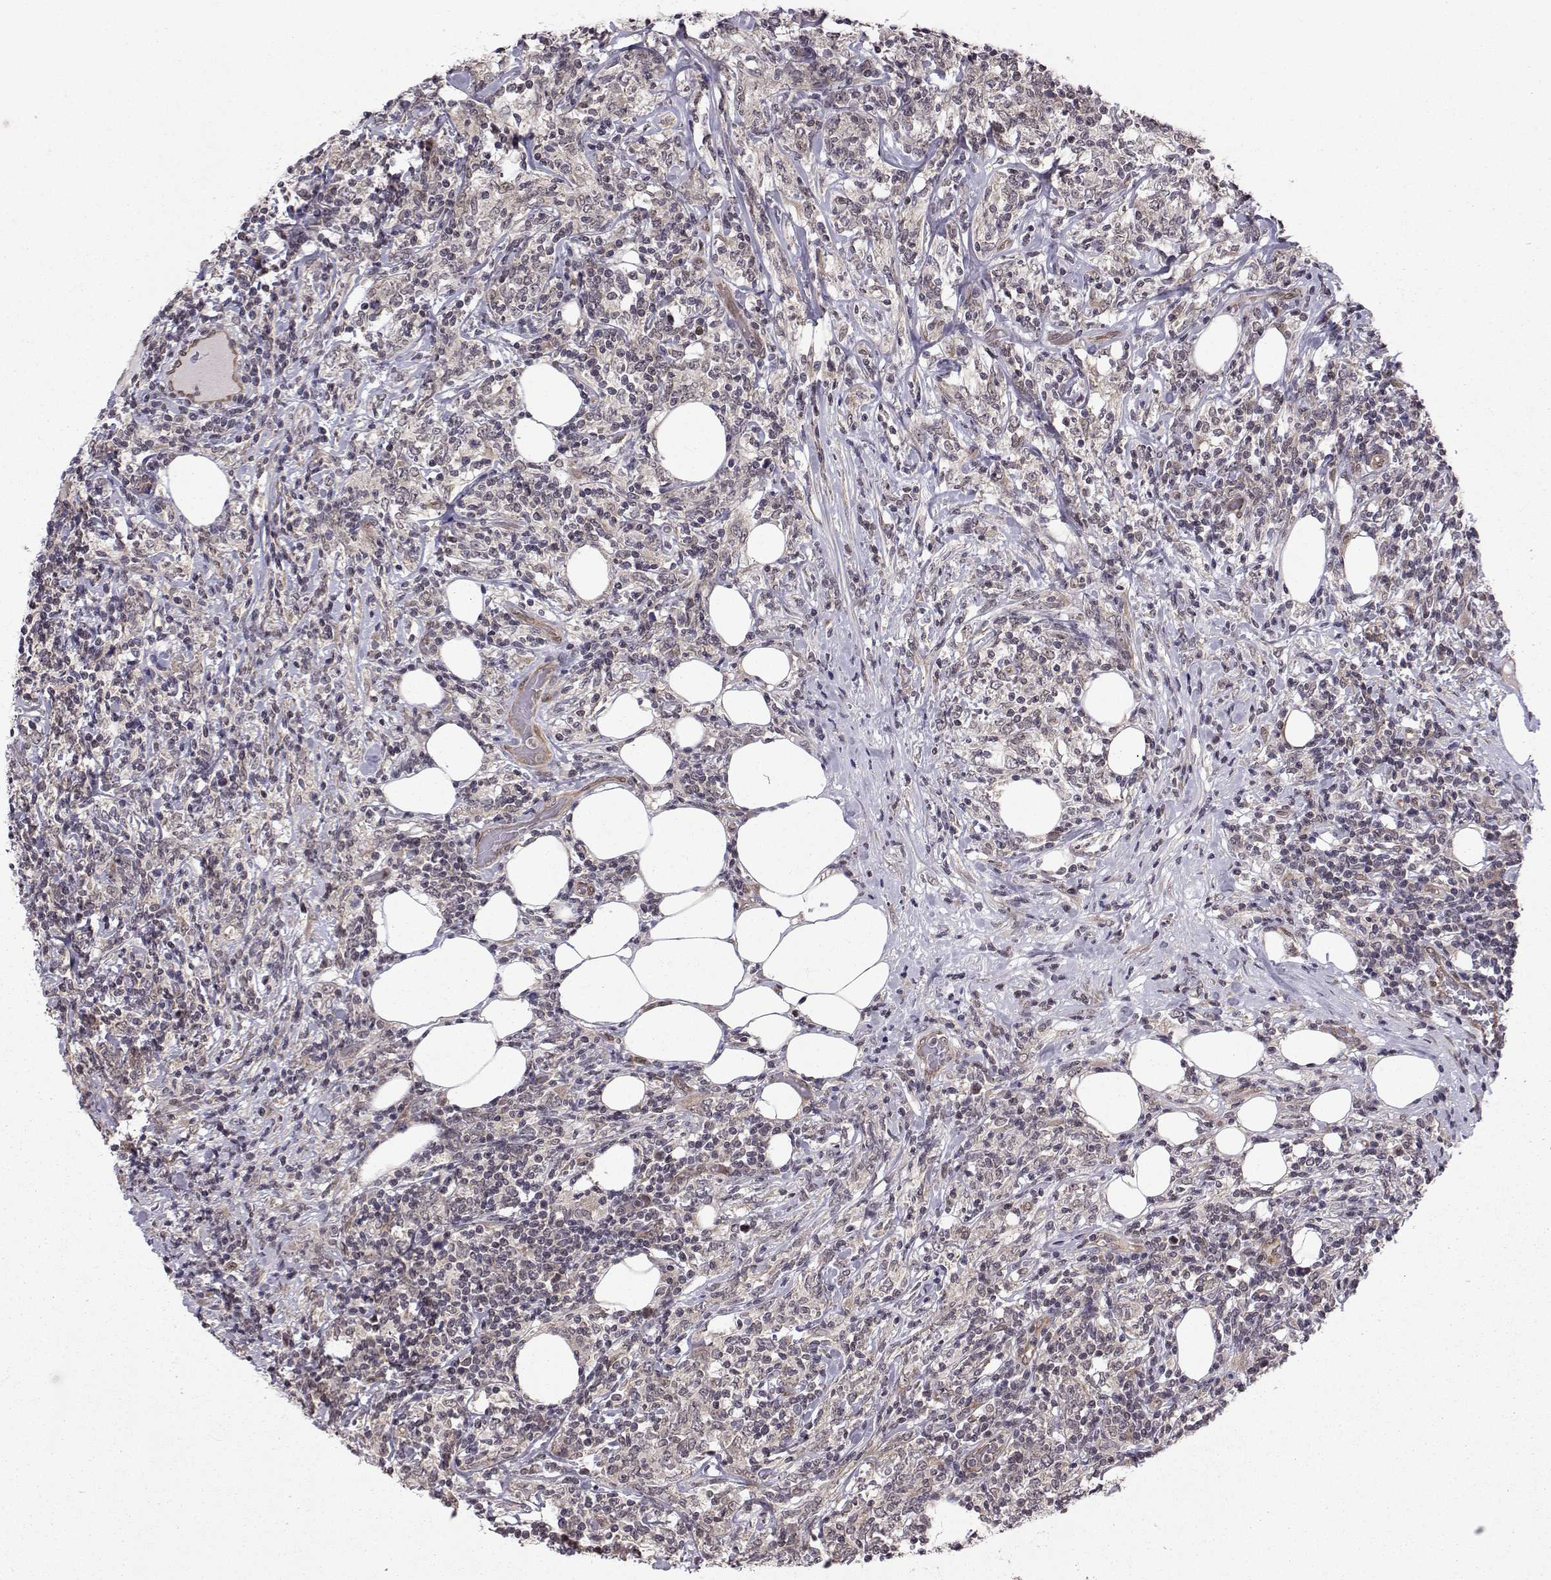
{"staining": {"intensity": "negative", "quantity": "none", "location": "none"}, "tissue": "lymphoma", "cell_type": "Tumor cells", "image_type": "cancer", "snomed": [{"axis": "morphology", "description": "Malignant lymphoma, non-Hodgkin's type, High grade"}, {"axis": "topography", "description": "Lymph node"}], "caption": "Protein analysis of lymphoma exhibits no significant positivity in tumor cells. (DAB IHC, high magnification).", "gene": "PKN2", "patient": {"sex": "female", "age": 84}}